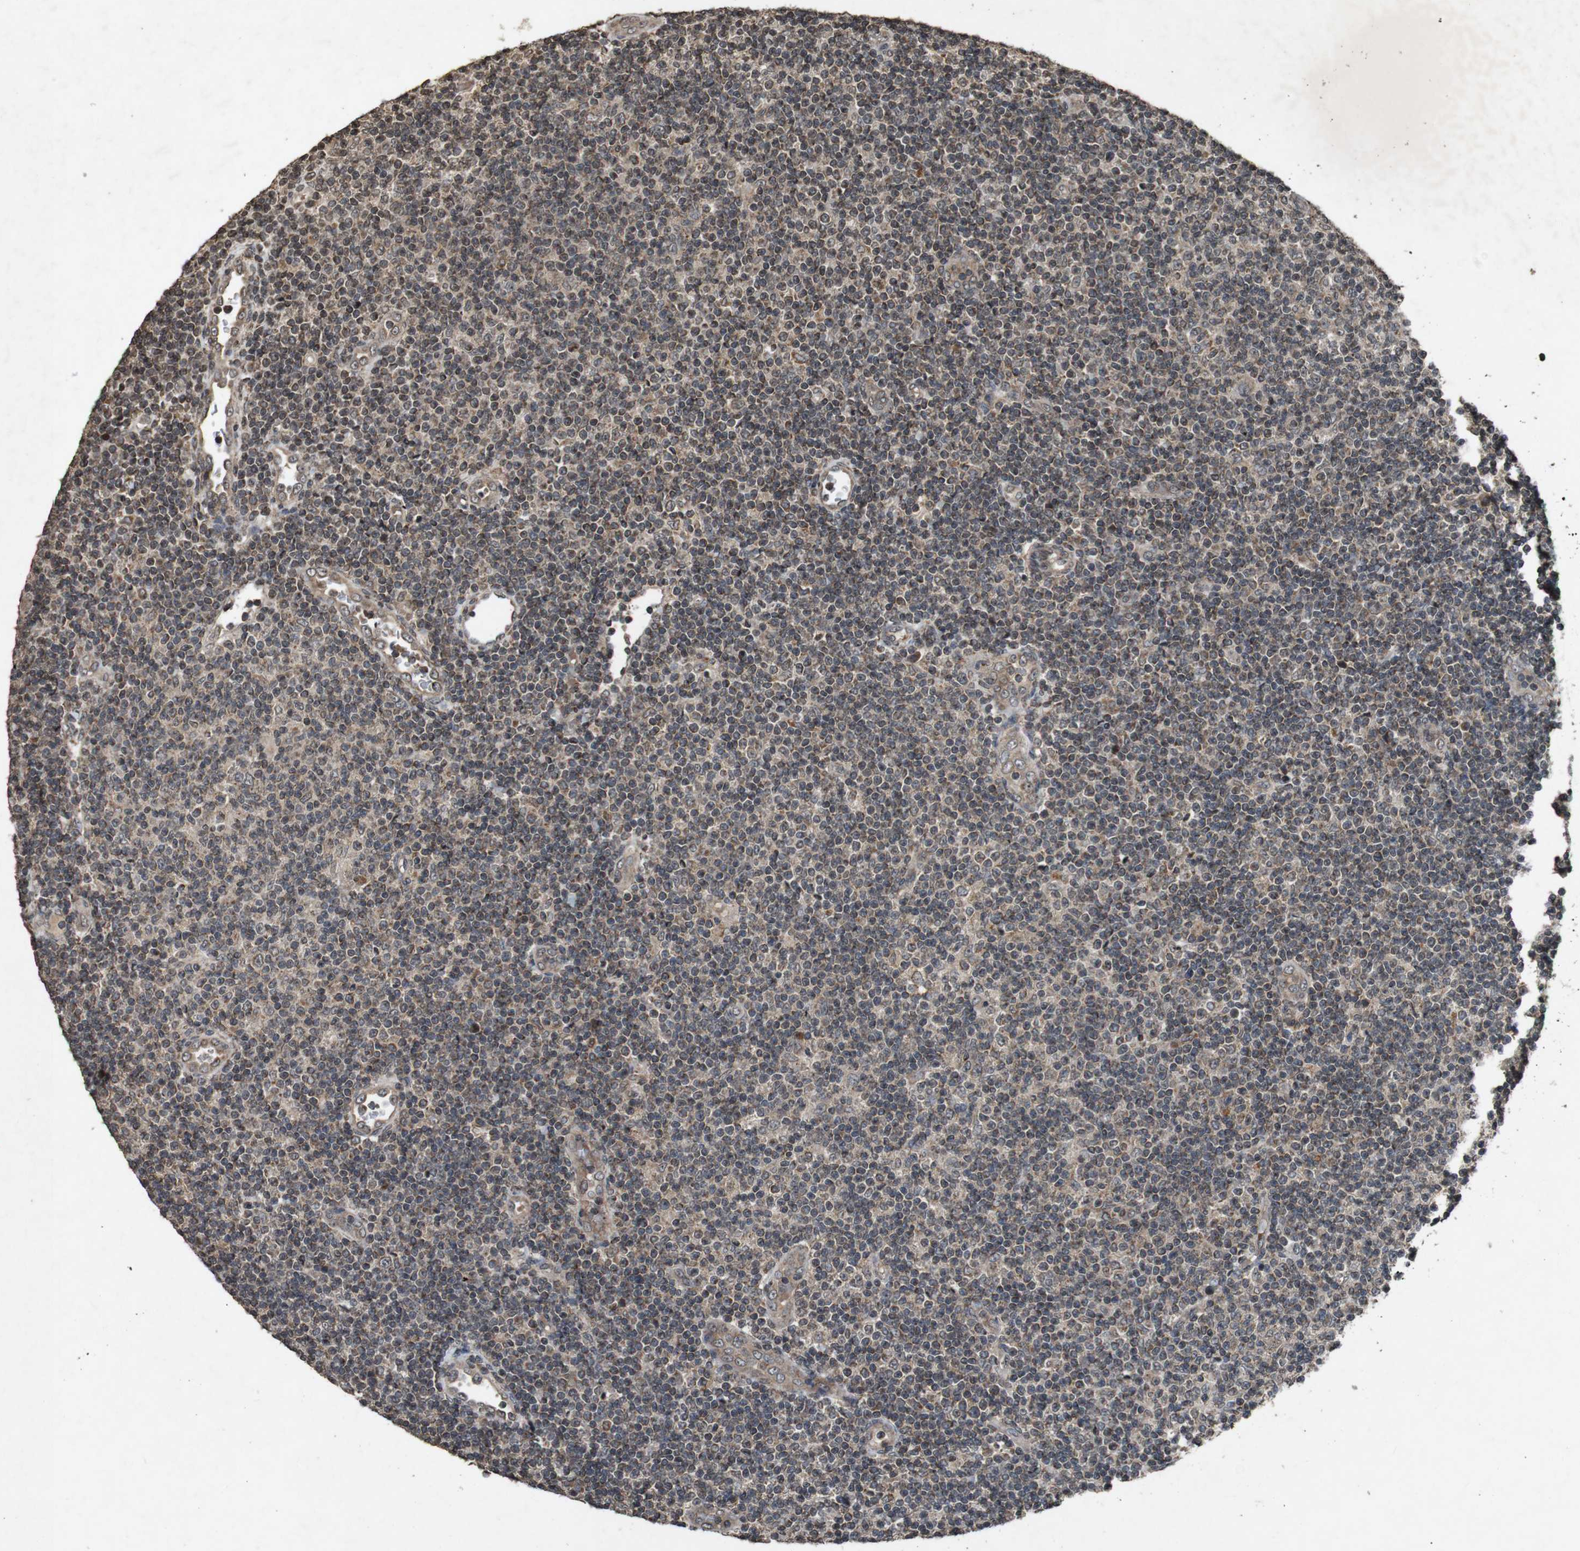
{"staining": {"intensity": "weak", "quantity": "25%-75%", "location": "cytoplasmic/membranous"}, "tissue": "lymphoma", "cell_type": "Tumor cells", "image_type": "cancer", "snomed": [{"axis": "morphology", "description": "Malignant lymphoma, non-Hodgkin's type, Low grade"}, {"axis": "topography", "description": "Lymph node"}], "caption": "Immunohistochemistry (DAB (3,3'-diaminobenzidine)) staining of human lymphoma shows weak cytoplasmic/membranous protein expression in about 25%-75% of tumor cells. (Stains: DAB (3,3'-diaminobenzidine) in brown, nuclei in blue, Microscopy: brightfield microscopy at high magnification).", "gene": "SORL1", "patient": {"sex": "male", "age": 83}}